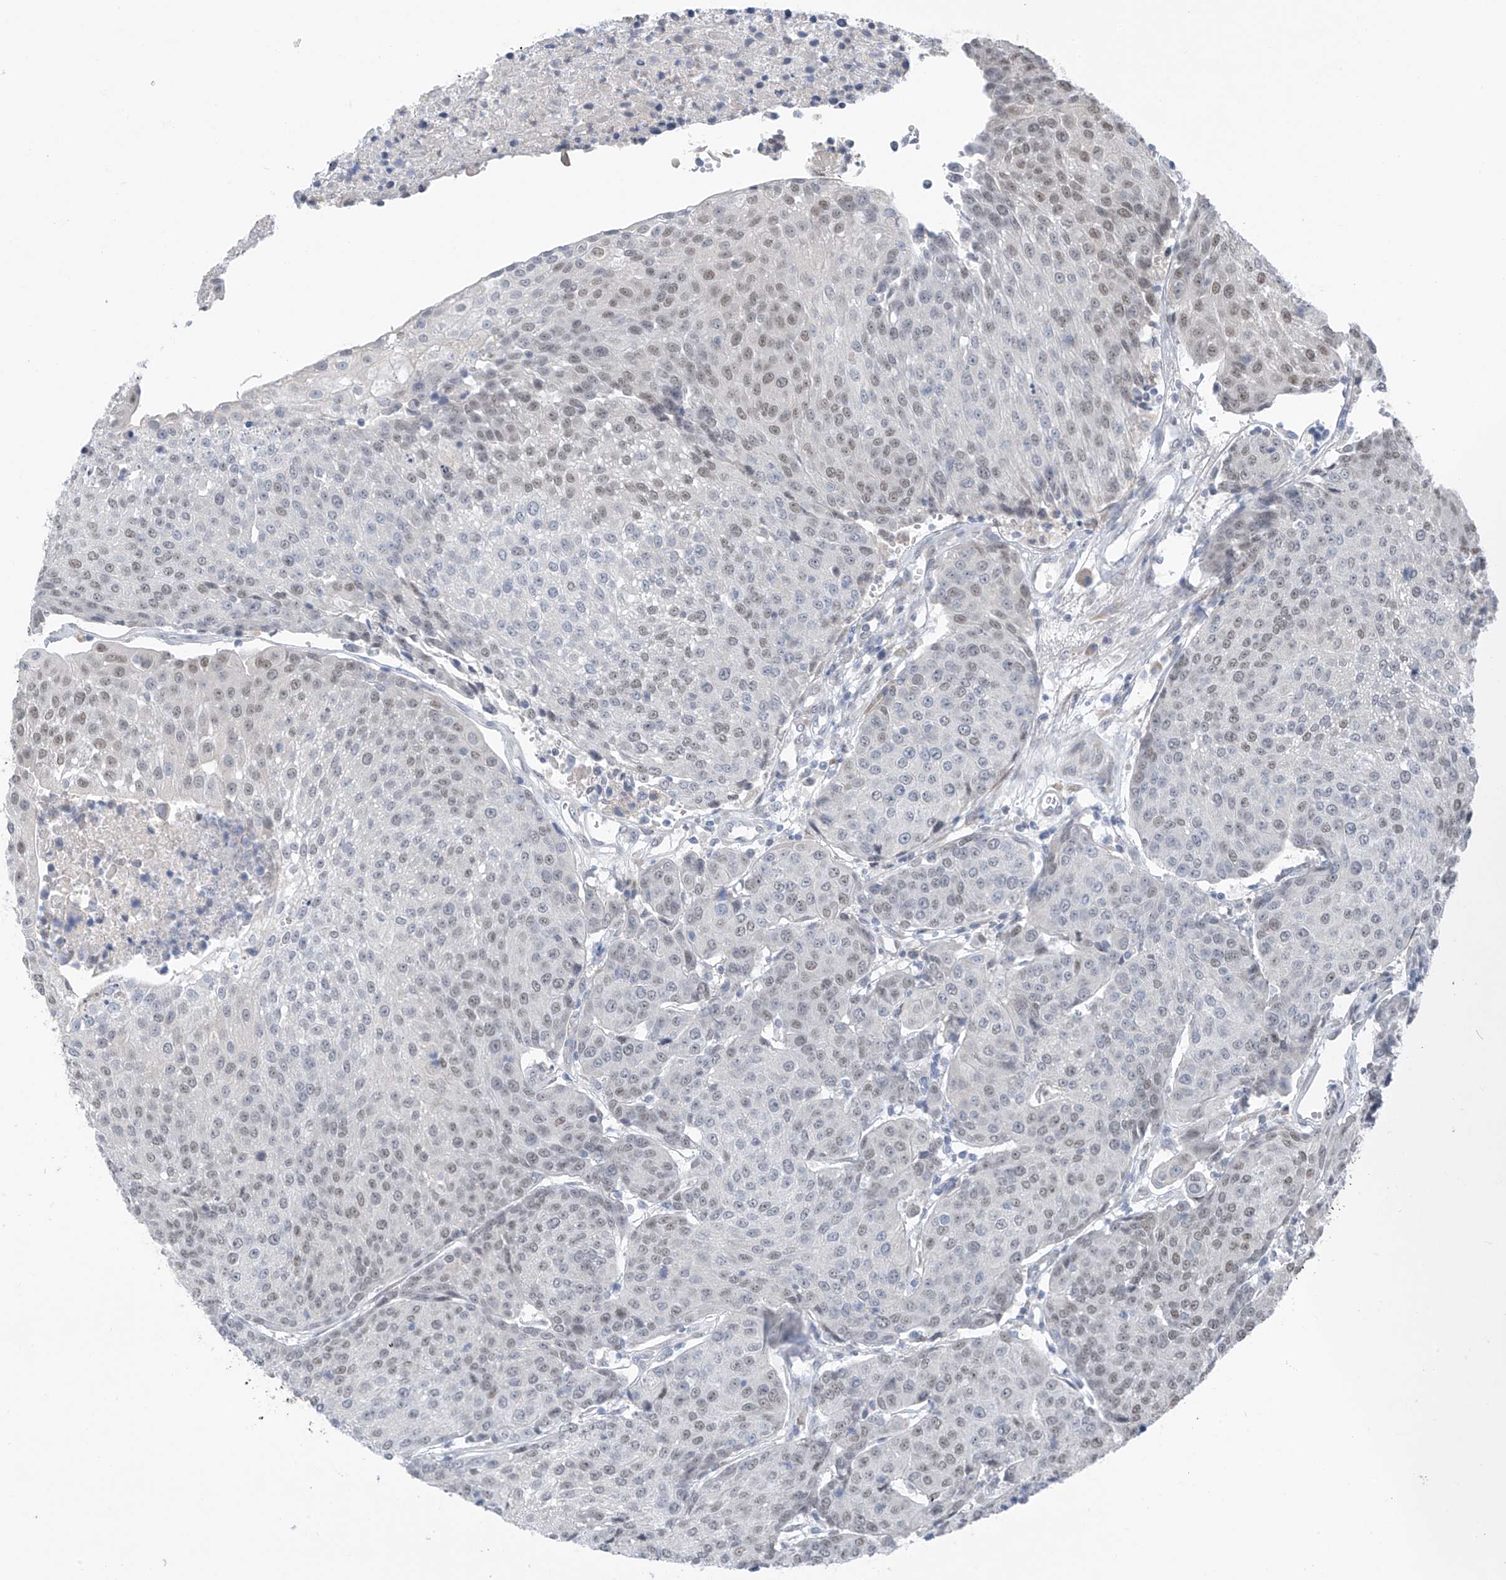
{"staining": {"intensity": "weak", "quantity": "25%-75%", "location": "nuclear"}, "tissue": "urothelial cancer", "cell_type": "Tumor cells", "image_type": "cancer", "snomed": [{"axis": "morphology", "description": "Urothelial carcinoma, High grade"}, {"axis": "topography", "description": "Urinary bladder"}], "caption": "Tumor cells demonstrate low levels of weak nuclear positivity in approximately 25%-75% of cells in human urothelial cancer. Immunohistochemistry (ihc) stains the protein of interest in brown and the nuclei are stained blue.", "gene": "CYP4V2", "patient": {"sex": "female", "age": 85}}